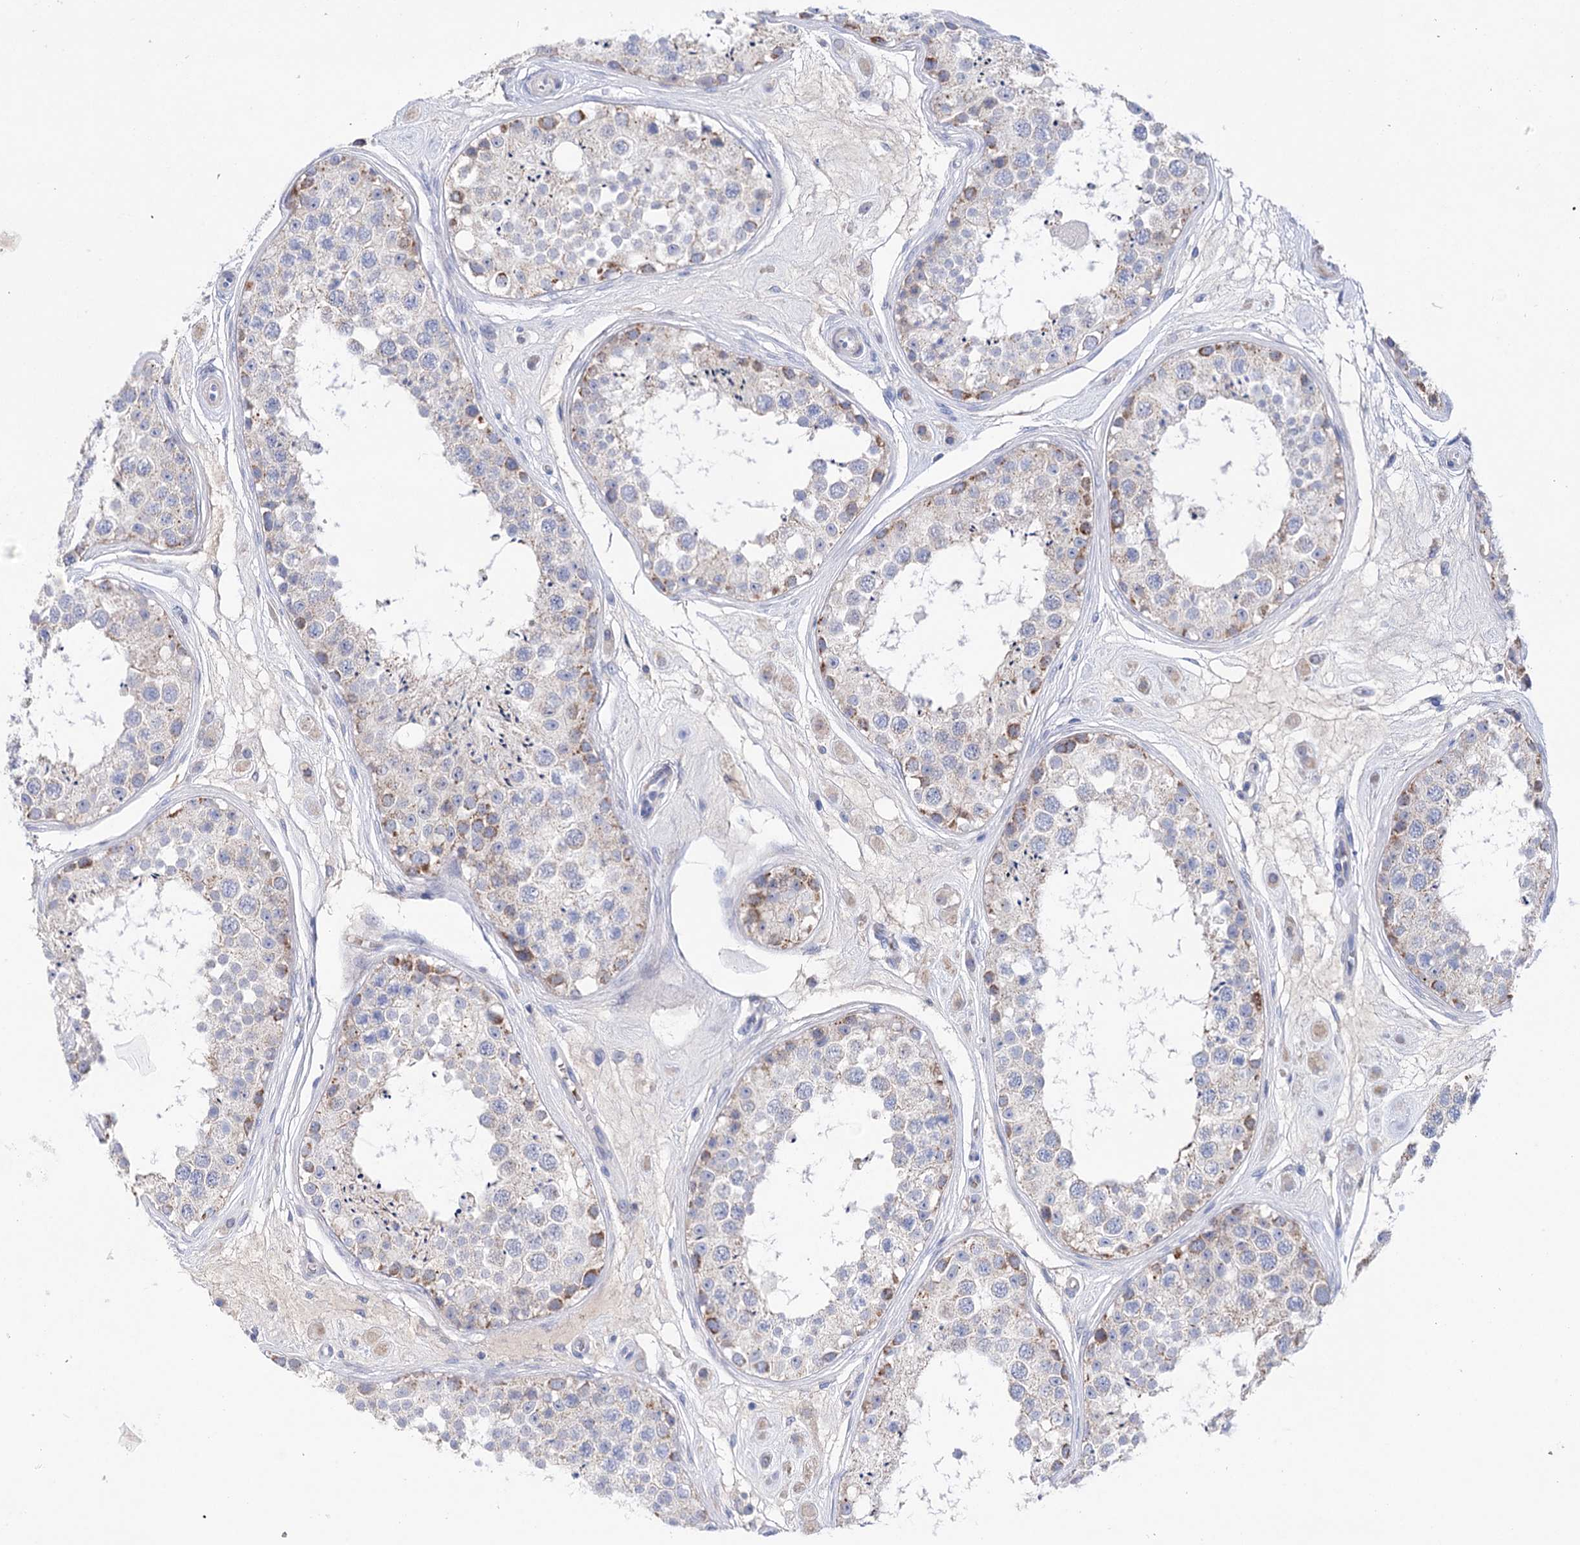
{"staining": {"intensity": "strong", "quantity": "<25%", "location": "cytoplasmic/membranous"}, "tissue": "testis", "cell_type": "Cells in seminiferous ducts", "image_type": "normal", "snomed": [{"axis": "morphology", "description": "Normal tissue, NOS"}, {"axis": "topography", "description": "Testis"}], "caption": "Protein staining of unremarkable testis exhibits strong cytoplasmic/membranous expression in approximately <25% of cells in seminiferous ducts.", "gene": "YARS2", "patient": {"sex": "male", "age": 25}}